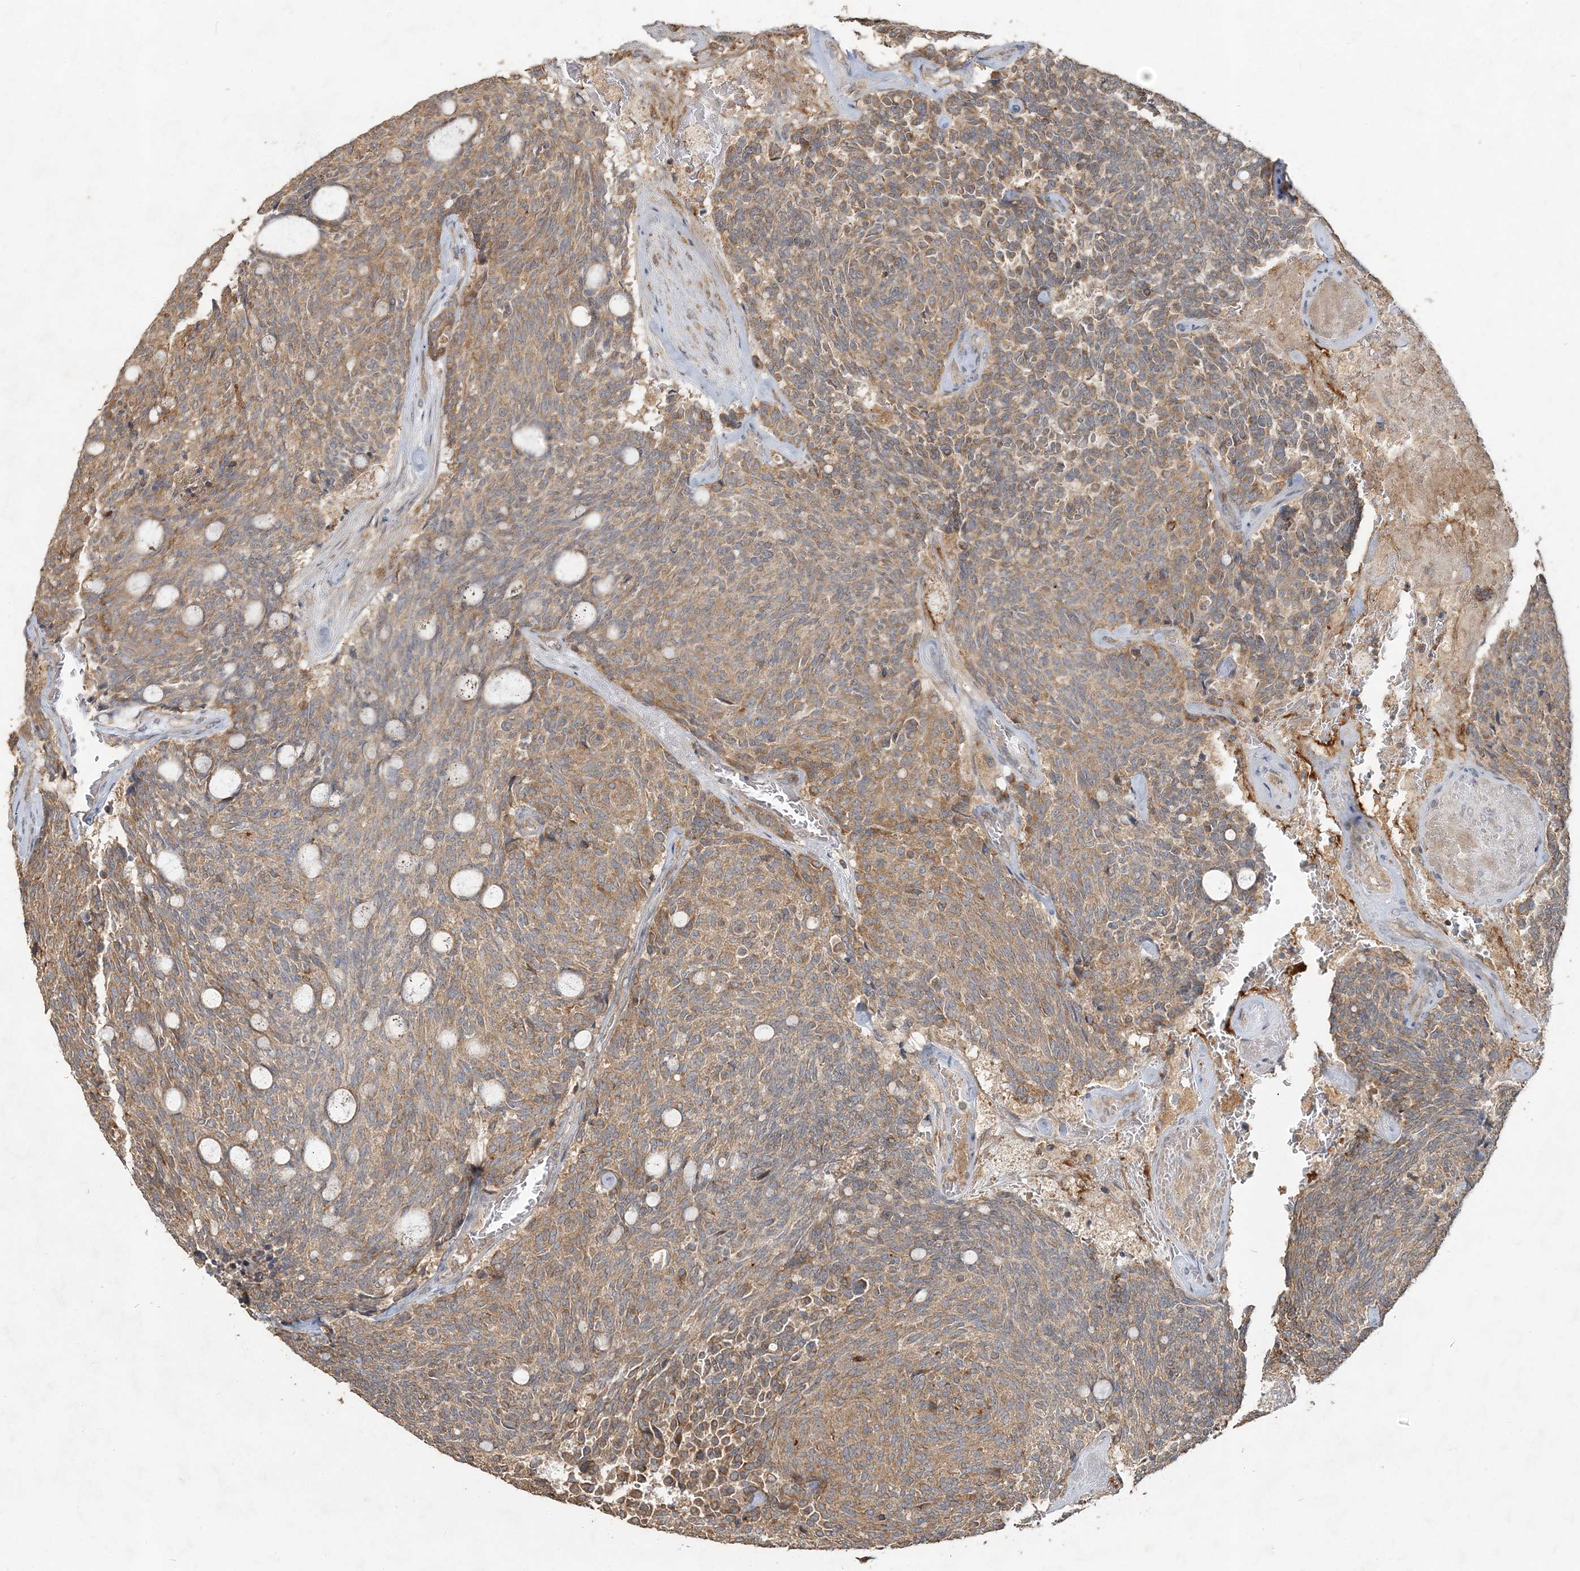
{"staining": {"intensity": "moderate", "quantity": ">75%", "location": "cytoplasmic/membranous"}, "tissue": "carcinoid", "cell_type": "Tumor cells", "image_type": "cancer", "snomed": [{"axis": "morphology", "description": "Carcinoid, malignant, NOS"}, {"axis": "topography", "description": "Pancreas"}], "caption": "Immunohistochemical staining of carcinoid exhibits medium levels of moderate cytoplasmic/membranous protein staining in about >75% of tumor cells.", "gene": "RAB14", "patient": {"sex": "female", "age": 54}}